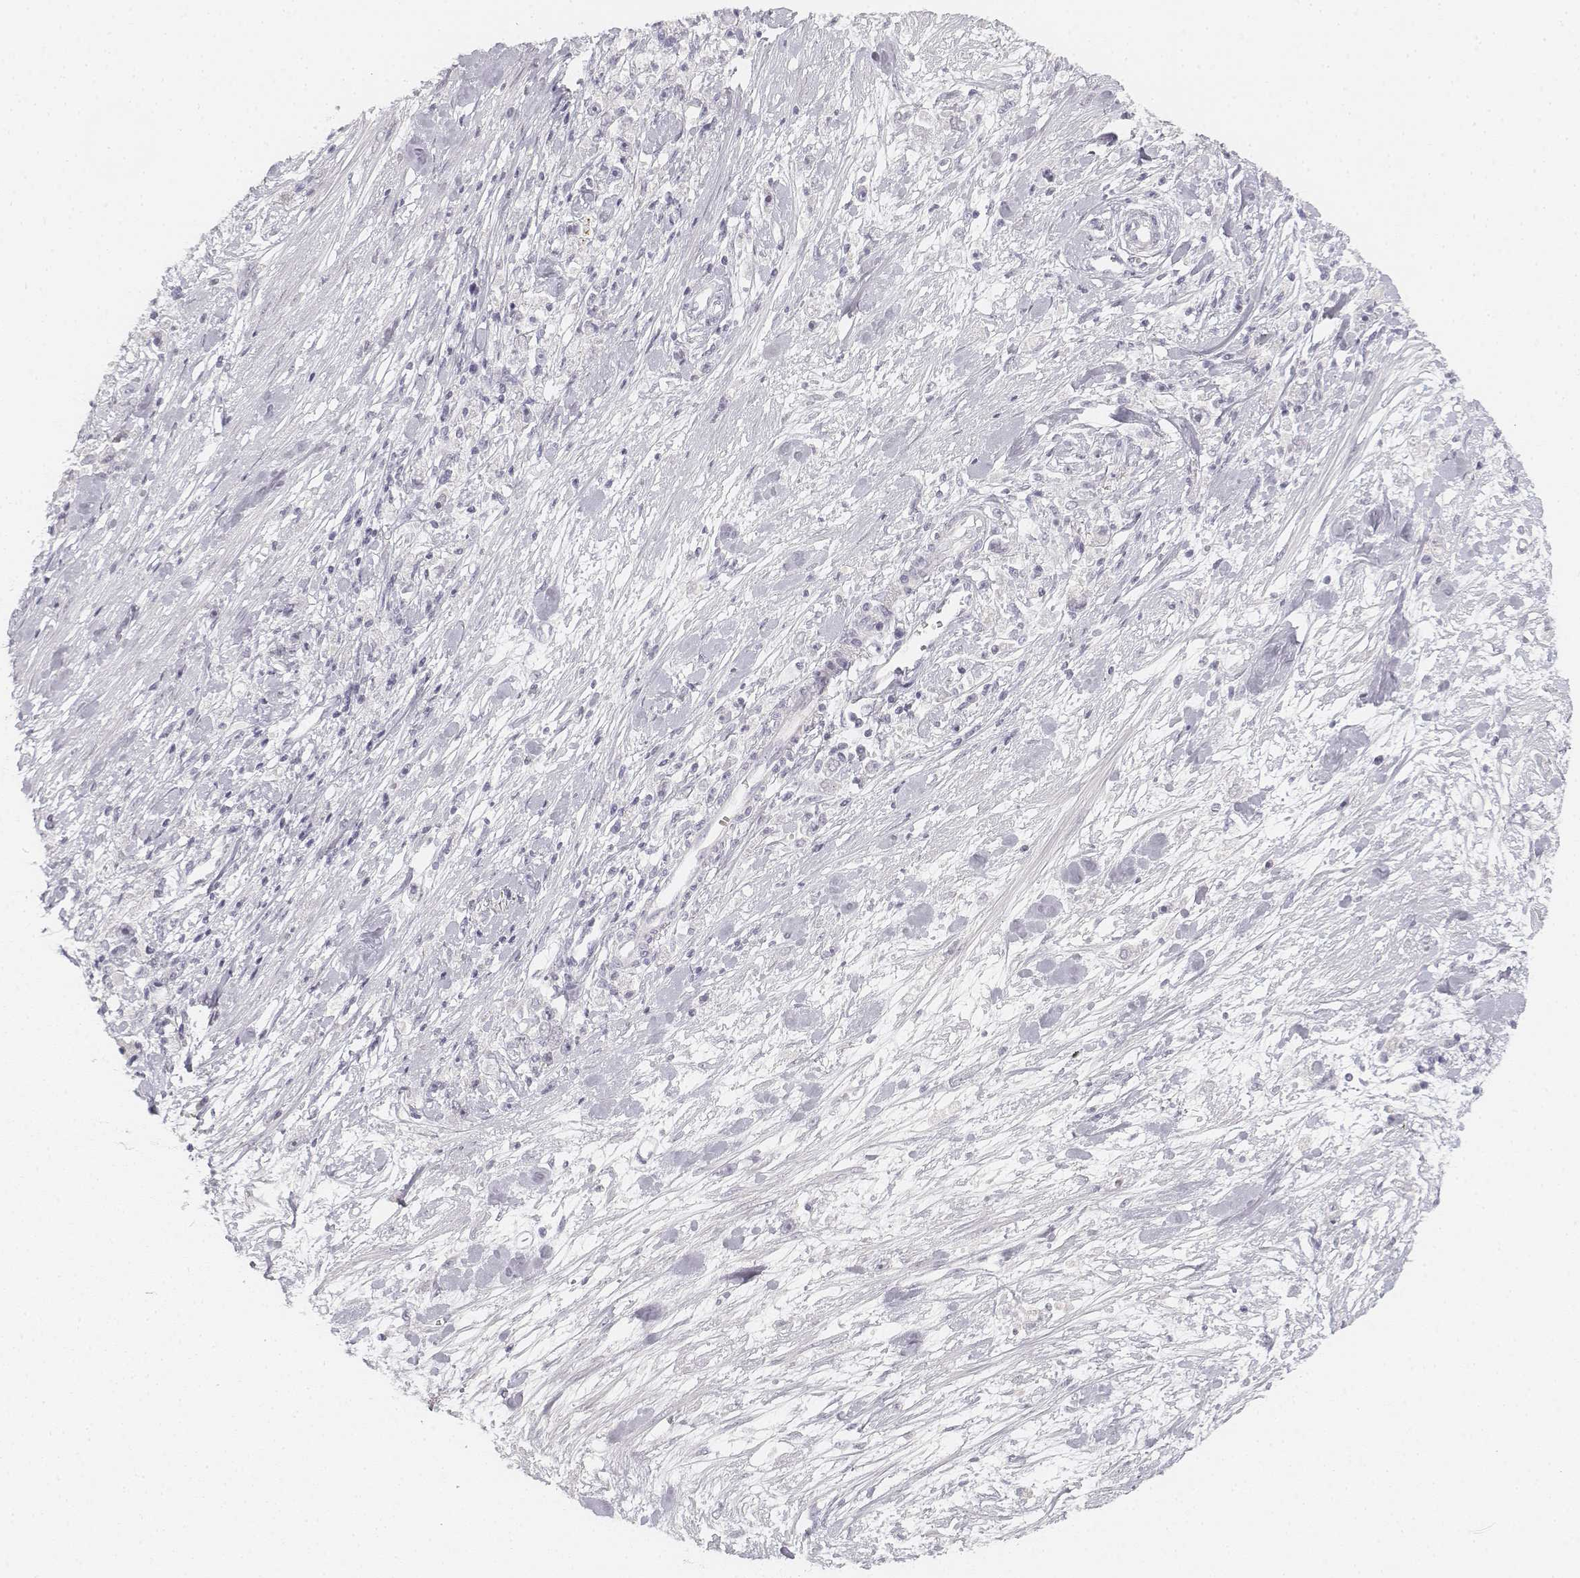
{"staining": {"intensity": "negative", "quantity": "none", "location": "none"}, "tissue": "stomach cancer", "cell_type": "Tumor cells", "image_type": "cancer", "snomed": [{"axis": "morphology", "description": "Adenocarcinoma, NOS"}, {"axis": "topography", "description": "Stomach"}], "caption": "Immunohistochemistry histopathology image of stomach adenocarcinoma stained for a protein (brown), which displays no positivity in tumor cells.", "gene": "DSG4", "patient": {"sex": "female", "age": 59}}